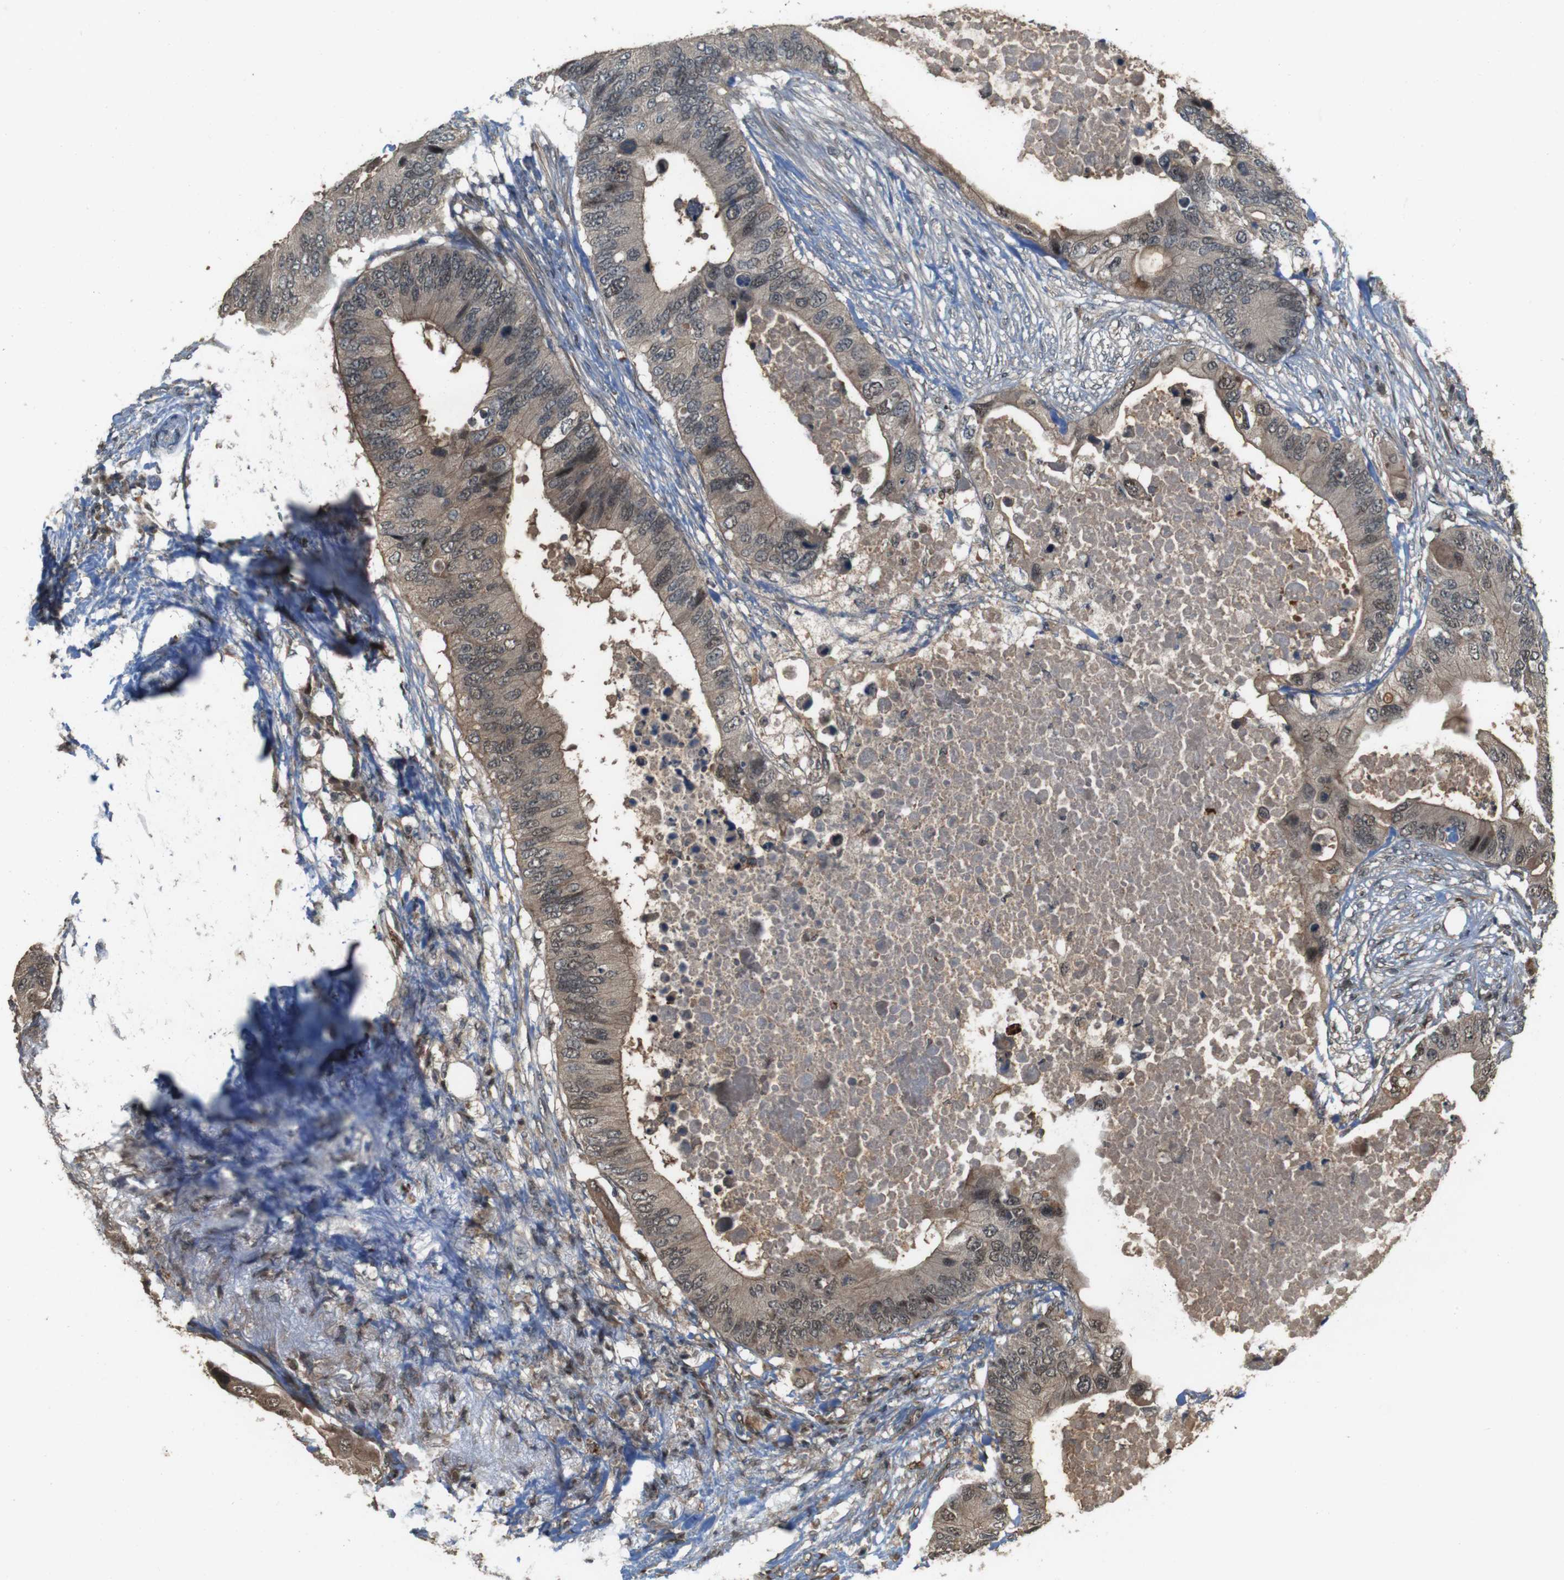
{"staining": {"intensity": "moderate", "quantity": ">75%", "location": "cytoplasmic/membranous"}, "tissue": "colorectal cancer", "cell_type": "Tumor cells", "image_type": "cancer", "snomed": [{"axis": "morphology", "description": "Adenocarcinoma, NOS"}, {"axis": "topography", "description": "Colon"}], "caption": "This is a micrograph of IHC staining of colorectal adenocarcinoma, which shows moderate positivity in the cytoplasmic/membranous of tumor cells.", "gene": "CDC34", "patient": {"sex": "male", "age": 71}}